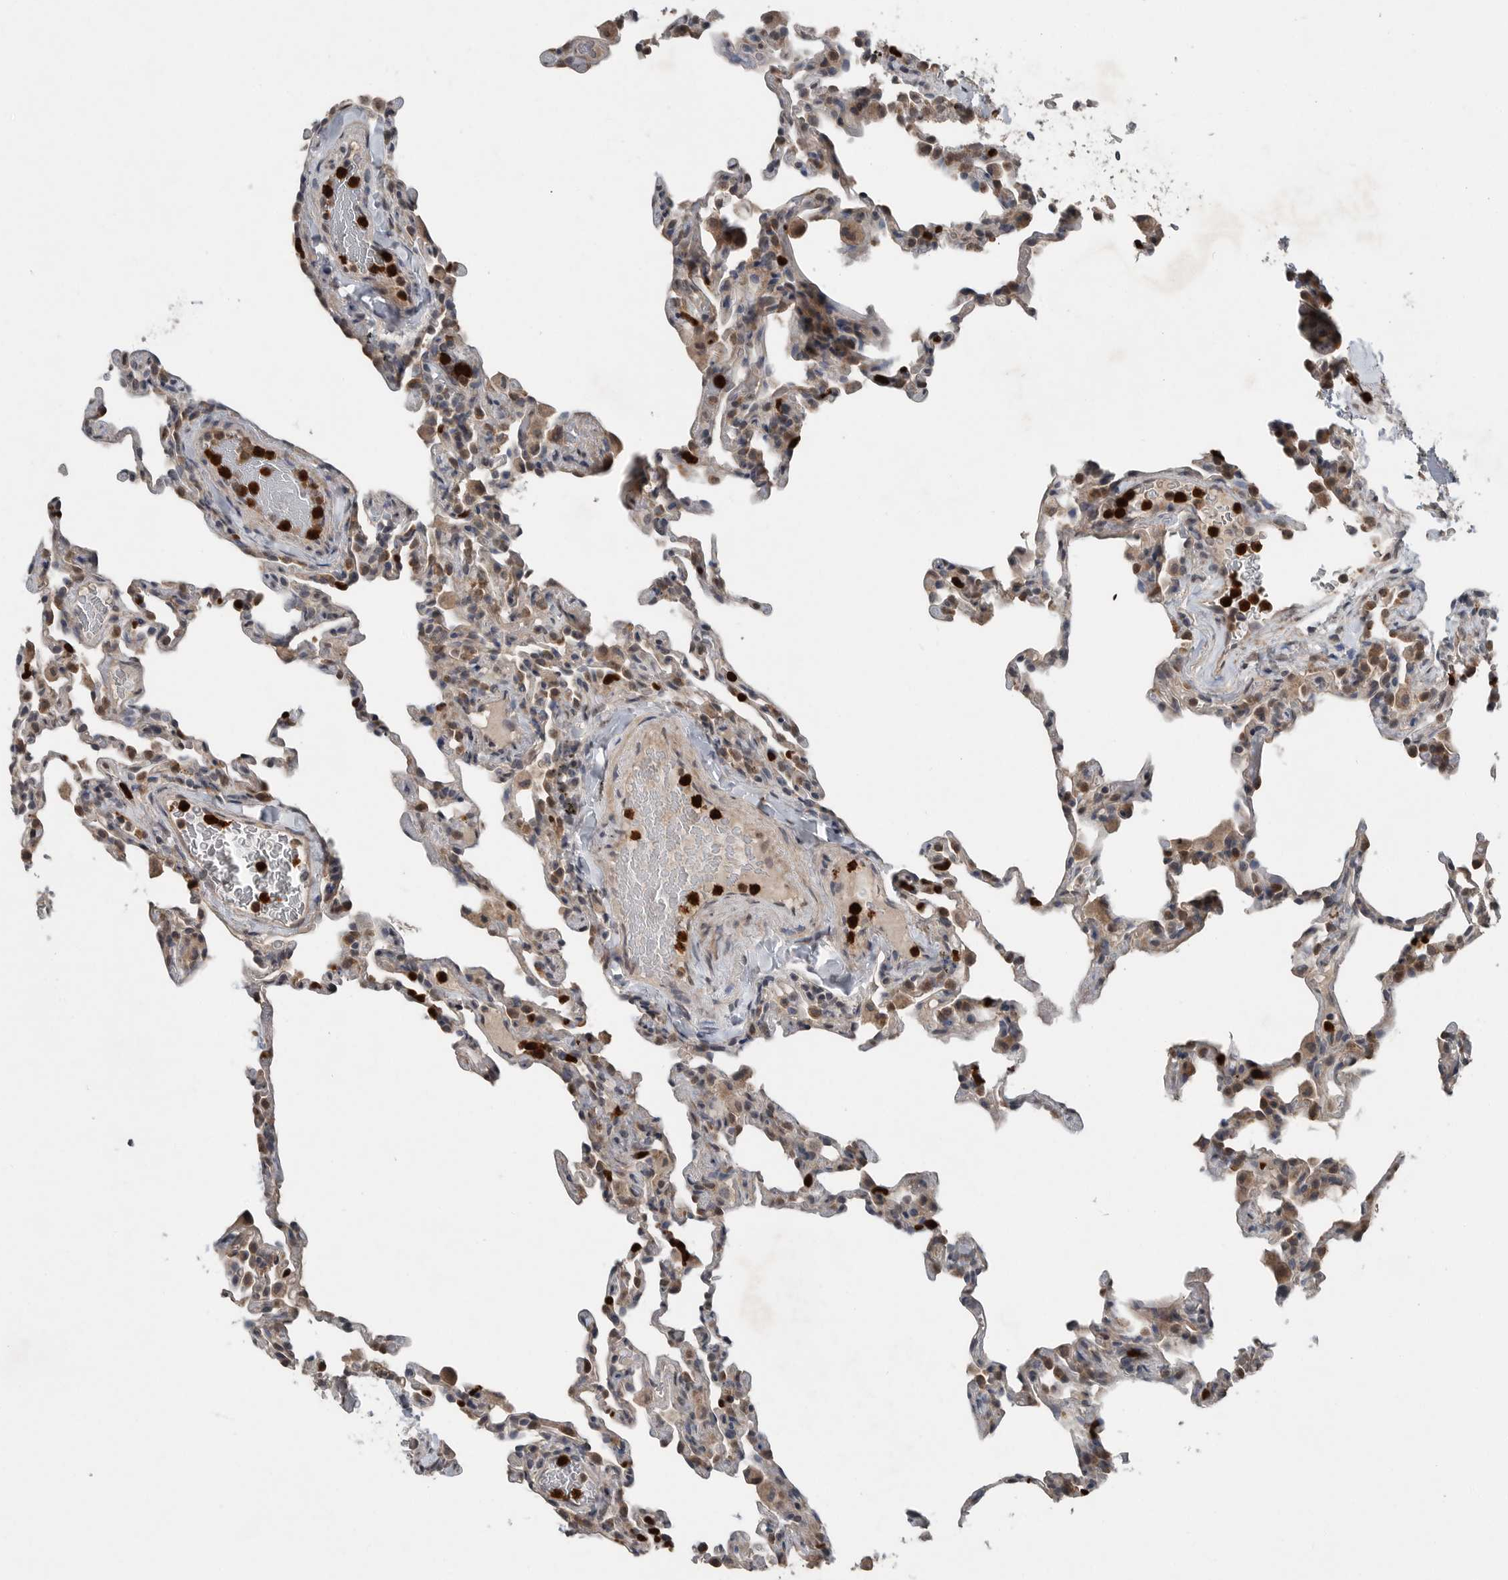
{"staining": {"intensity": "weak", "quantity": "25%-75%", "location": "cytoplasmic/membranous"}, "tissue": "lung", "cell_type": "Alveolar cells", "image_type": "normal", "snomed": [{"axis": "morphology", "description": "Normal tissue, NOS"}, {"axis": "topography", "description": "Lung"}], "caption": "Lung stained with a brown dye shows weak cytoplasmic/membranous positive expression in about 25%-75% of alveolar cells.", "gene": "SCP2", "patient": {"sex": "male", "age": 20}}